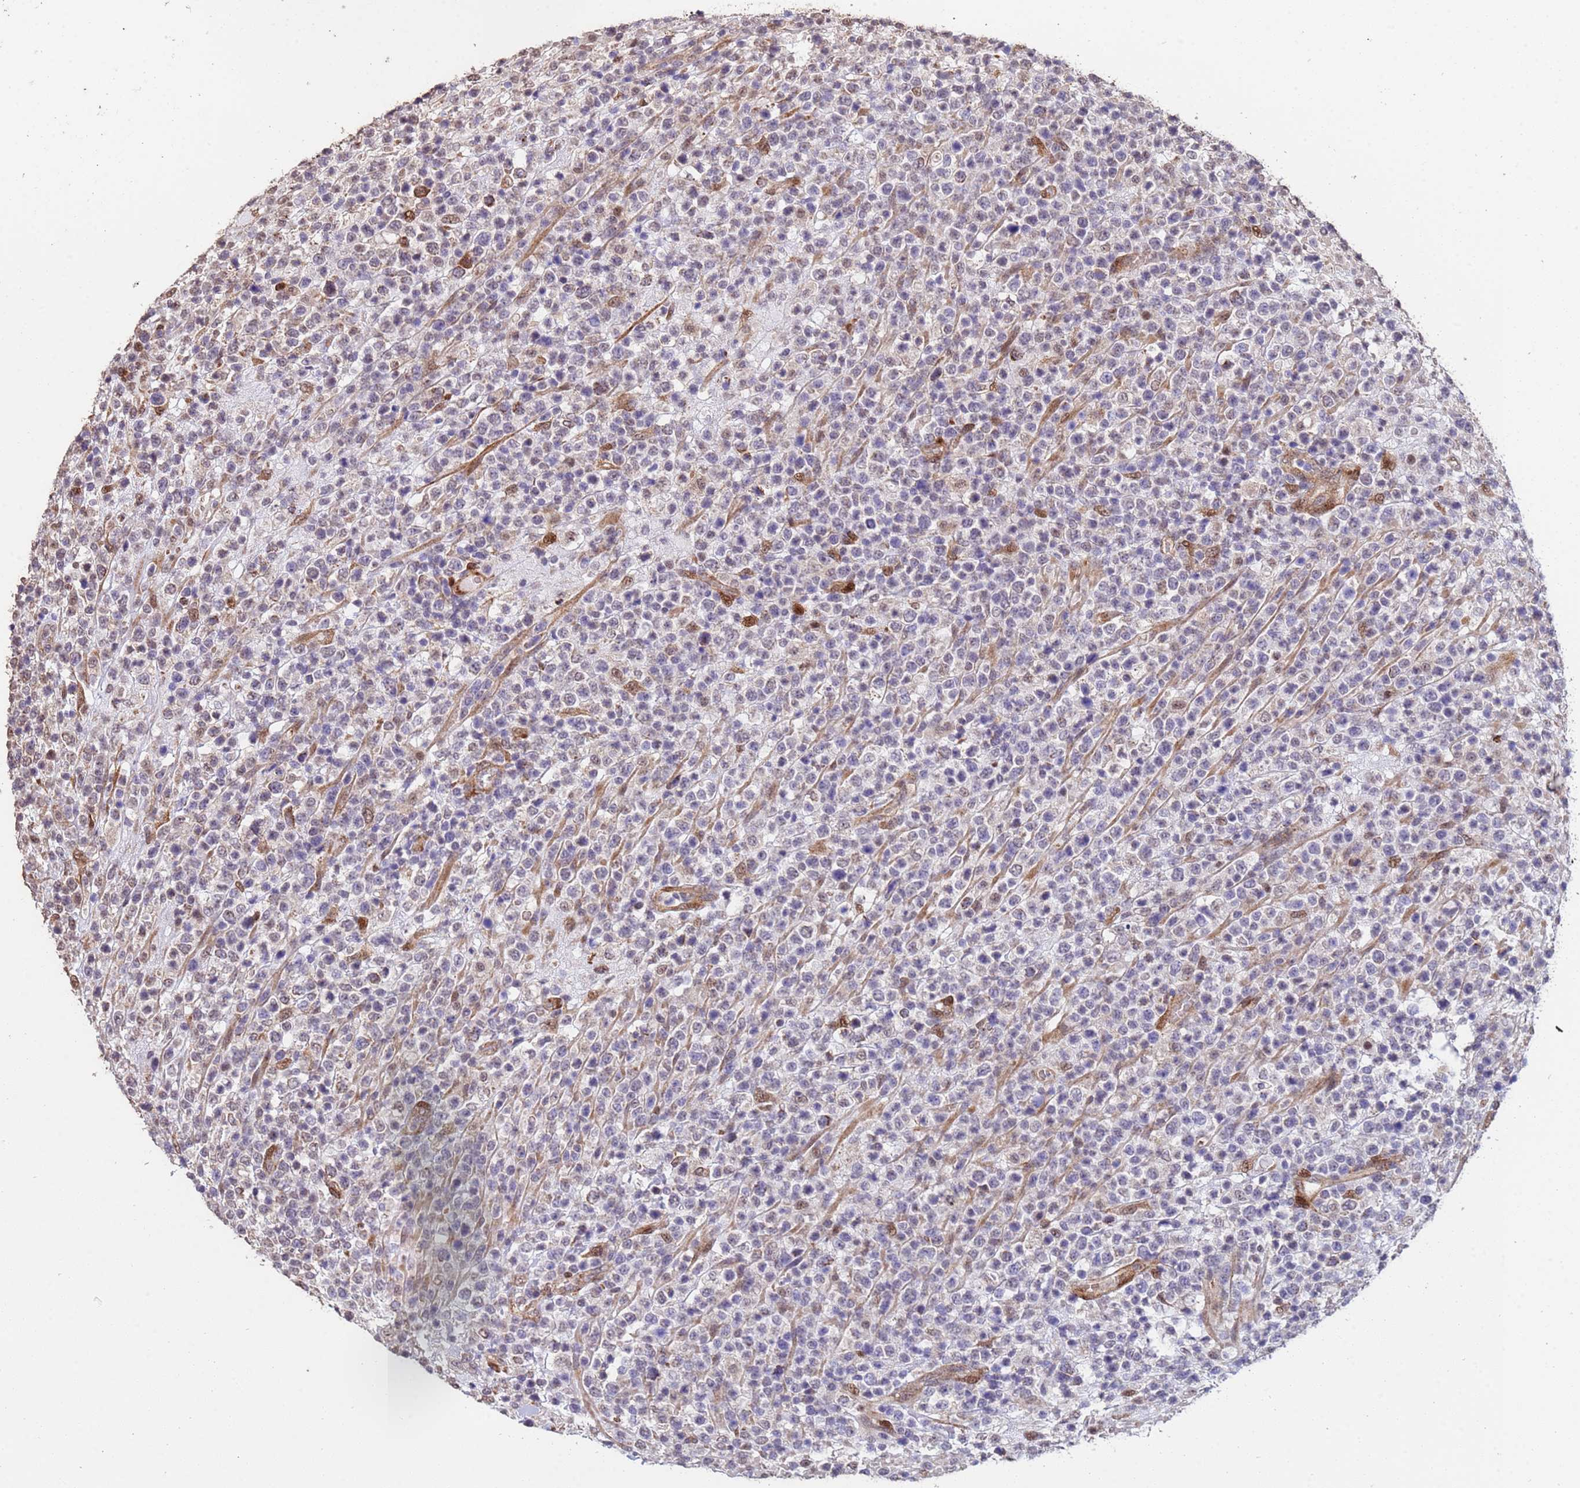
{"staining": {"intensity": "negative", "quantity": "none", "location": "none"}, "tissue": "lymphoma", "cell_type": "Tumor cells", "image_type": "cancer", "snomed": [{"axis": "morphology", "description": "Malignant lymphoma, non-Hodgkin's type, High grade"}, {"axis": "topography", "description": "Colon"}], "caption": "Human malignant lymphoma, non-Hodgkin's type (high-grade) stained for a protein using immunohistochemistry reveals no positivity in tumor cells.", "gene": "TRIP6", "patient": {"sex": "female", "age": 53}}